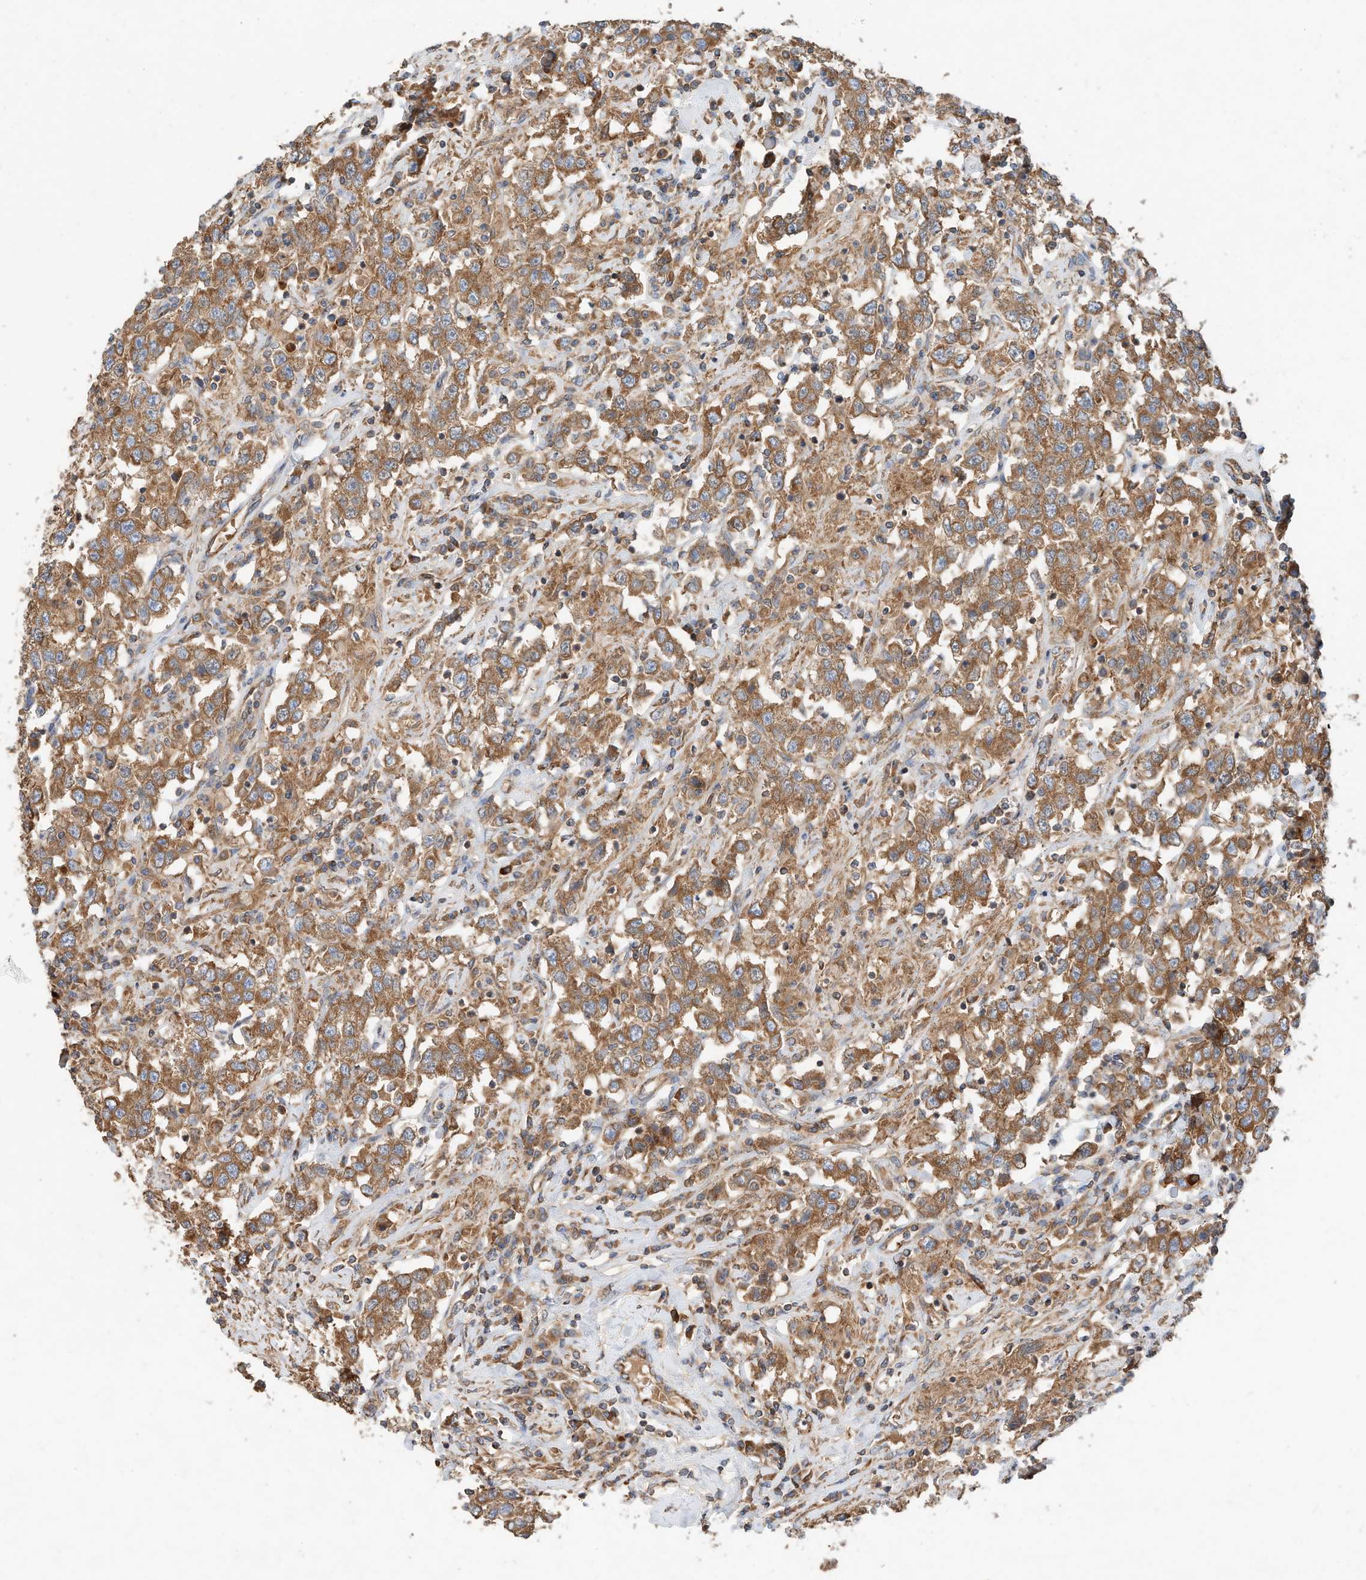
{"staining": {"intensity": "moderate", "quantity": ">75%", "location": "cytoplasmic/membranous"}, "tissue": "testis cancer", "cell_type": "Tumor cells", "image_type": "cancer", "snomed": [{"axis": "morphology", "description": "Seminoma, NOS"}, {"axis": "topography", "description": "Testis"}], "caption": "This is an image of IHC staining of seminoma (testis), which shows moderate staining in the cytoplasmic/membranous of tumor cells.", "gene": "CPAMD8", "patient": {"sex": "male", "age": 41}}